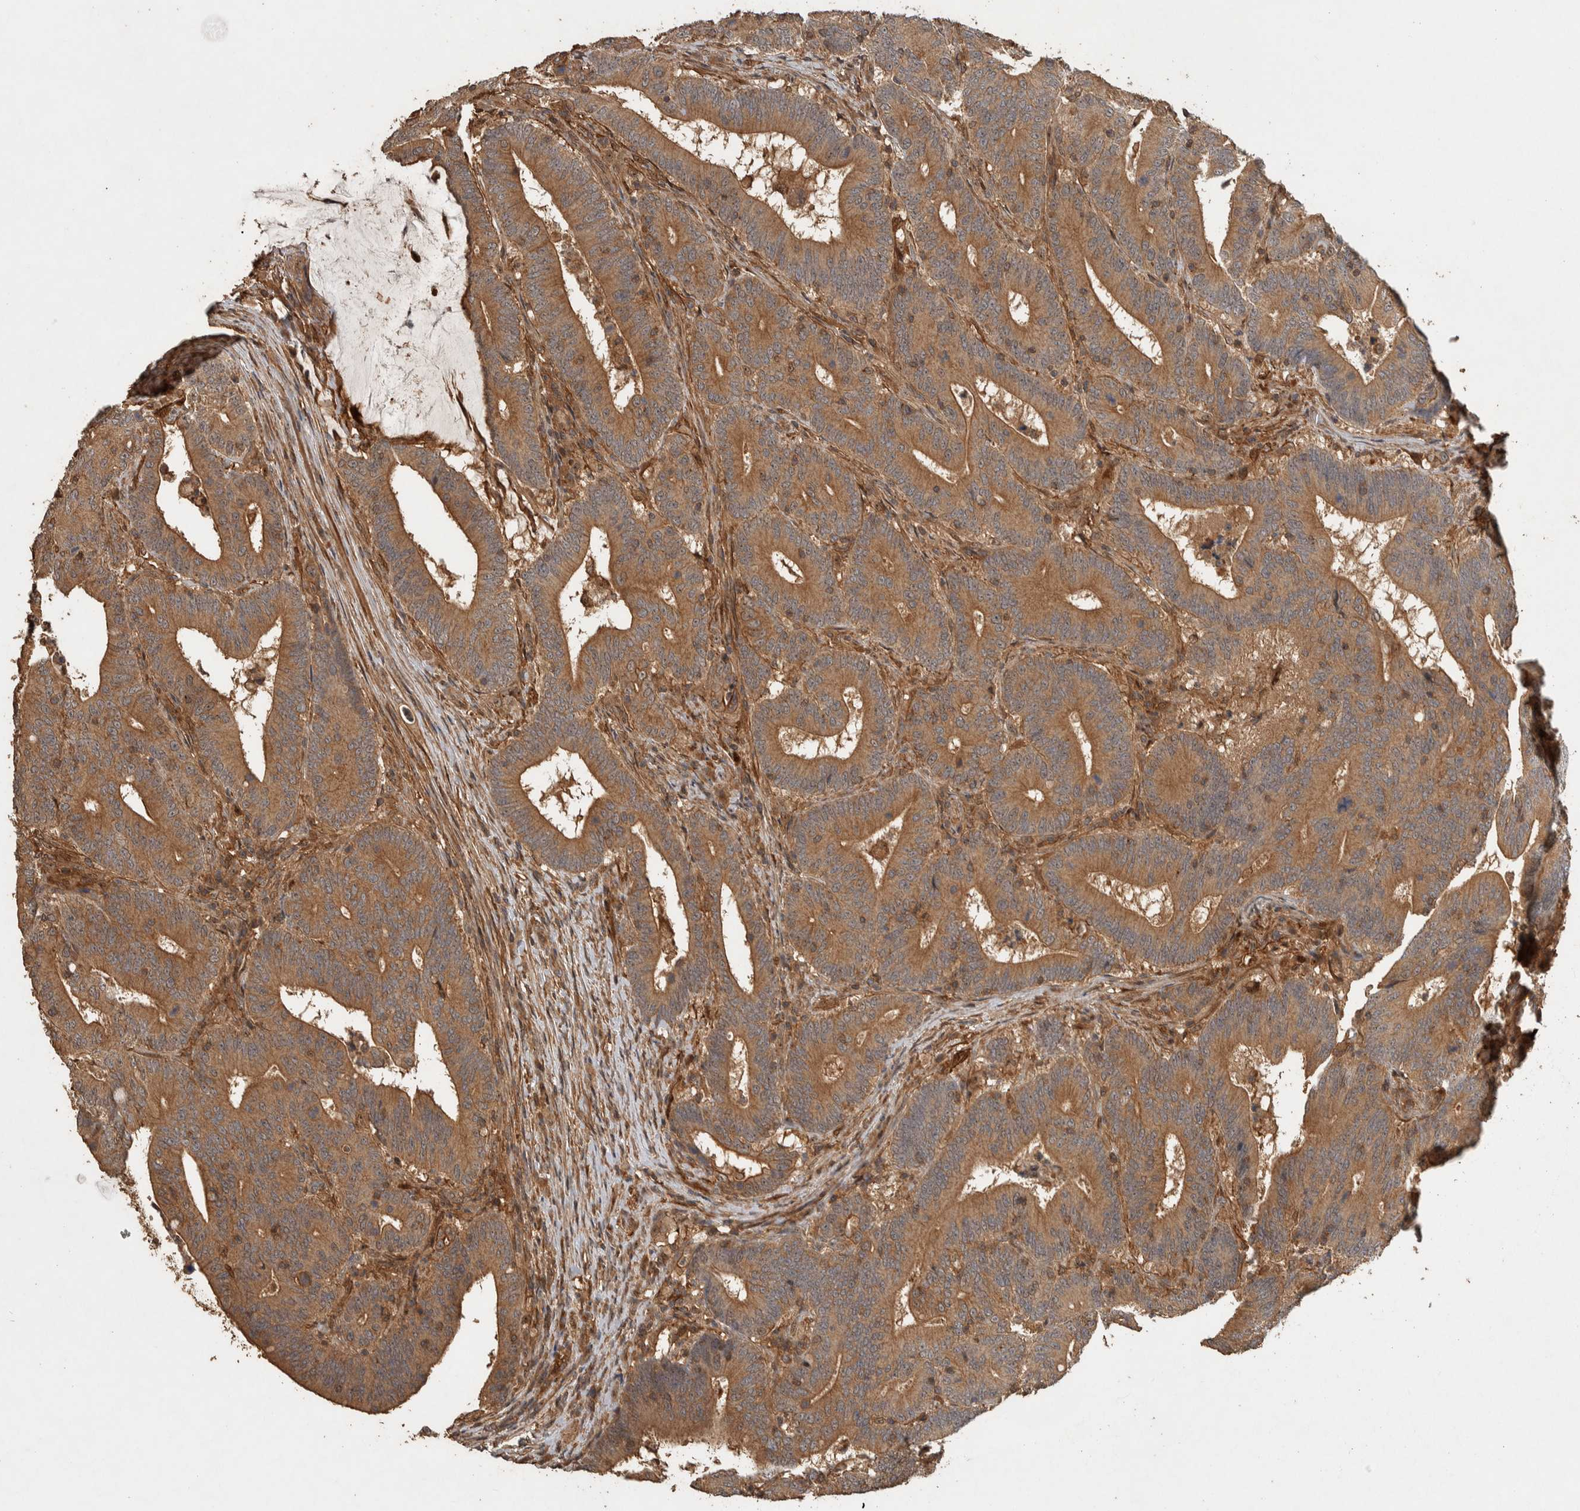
{"staining": {"intensity": "moderate", "quantity": ">75%", "location": "cytoplasmic/membranous,nuclear"}, "tissue": "colorectal cancer", "cell_type": "Tumor cells", "image_type": "cancer", "snomed": [{"axis": "morphology", "description": "Adenocarcinoma, NOS"}, {"axis": "topography", "description": "Colon"}], "caption": "A brown stain shows moderate cytoplasmic/membranous and nuclear expression of a protein in human colorectal adenocarcinoma tumor cells.", "gene": "SPHK1", "patient": {"sex": "female", "age": 66}}